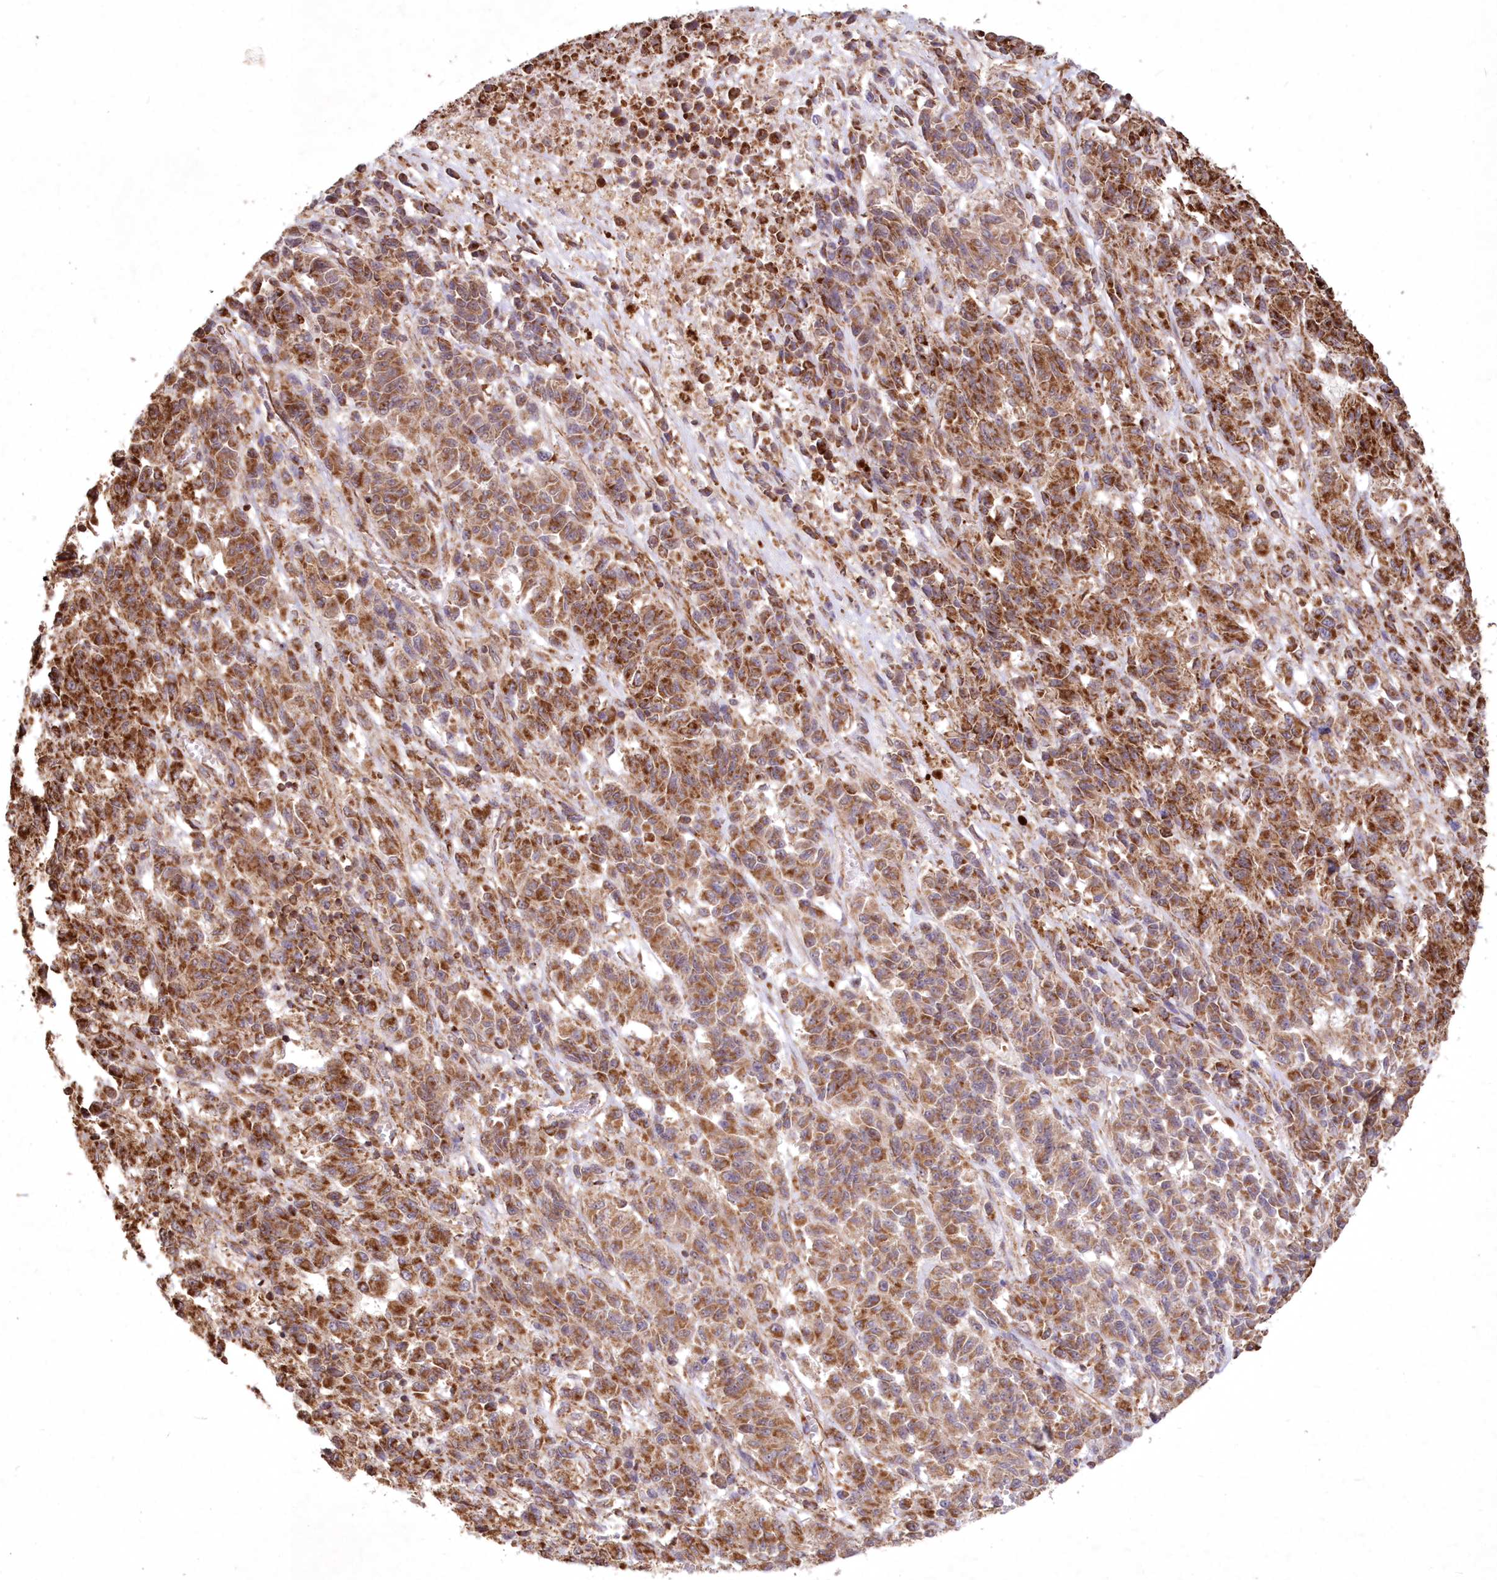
{"staining": {"intensity": "strong", "quantity": ">75%", "location": "cytoplasmic/membranous"}, "tissue": "melanoma", "cell_type": "Tumor cells", "image_type": "cancer", "snomed": [{"axis": "morphology", "description": "Malignant melanoma, Metastatic site"}, {"axis": "topography", "description": "Lung"}], "caption": "This photomicrograph displays immunohistochemistry staining of melanoma, with high strong cytoplasmic/membranous staining in approximately >75% of tumor cells.", "gene": "TMEM139", "patient": {"sex": "male", "age": 64}}